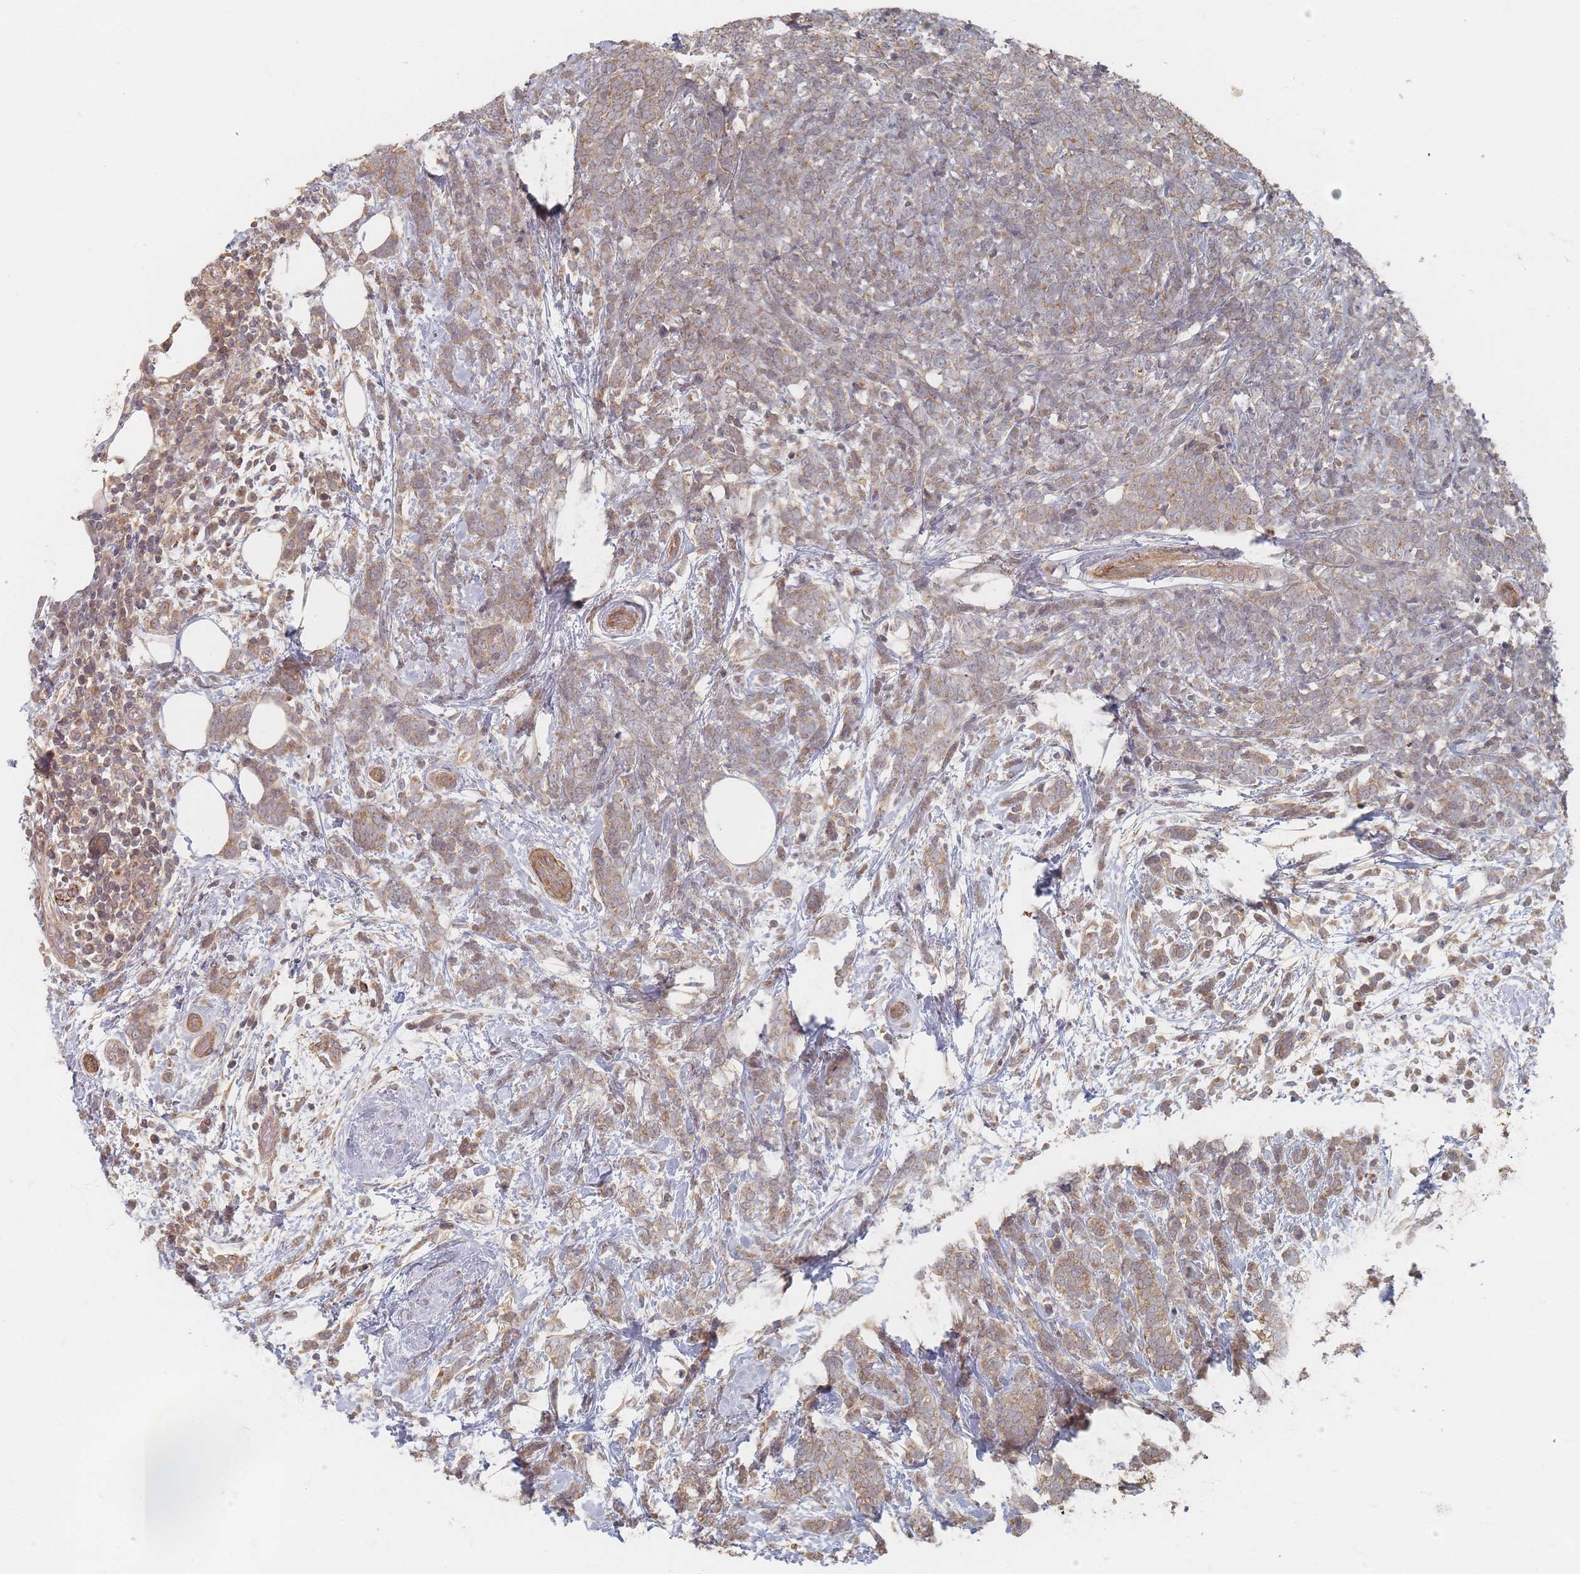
{"staining": {"intensity": "moderate", "quantity": ">75%", "location": "cytoplasmic/membranous"}, "tissue": "breast cancer", "cell_type": "Tumor cells", "image_type": "cancer", "snomed": [{"axis": "morphology", "description": "Lobular carcinoma"}, {"axis": "topography", "description": "Breast"}], "caption": "Protein positivity by immunohistochemistry shows moderate cytoplasmic/membranous positivity in approximately >75% of tumor cells in breast cancer.", "gene": "GLE1", "patient": {"sex": "female", "age": 58}}